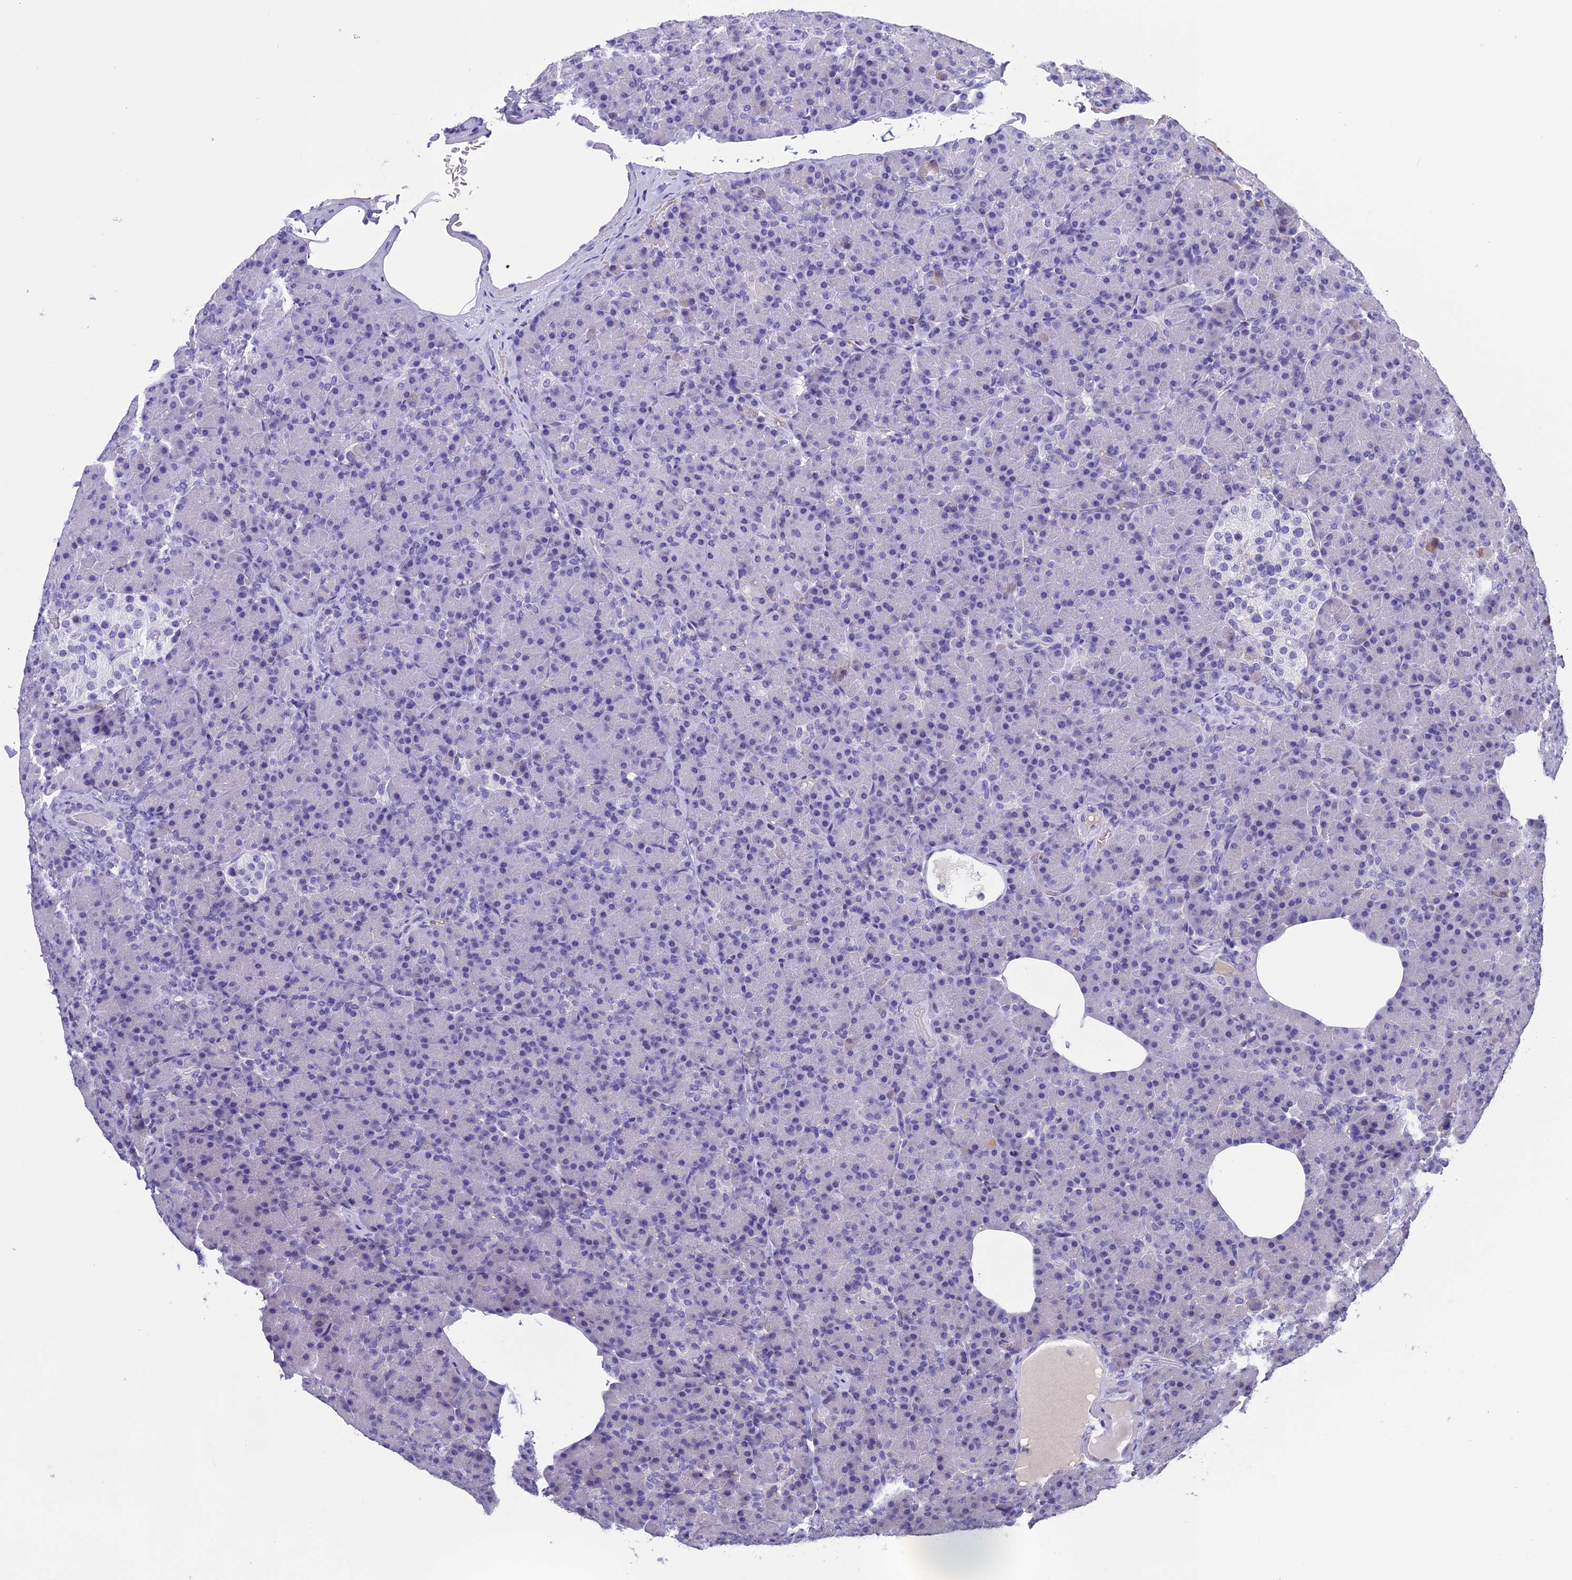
{"staining": {"intensity": "moderate", "quantity": "<25%", "location": "cytoplasmic/membranous"}, "tissue": "pancreas", "cell_type": "Exocrine glandular cells", "image_type": "normal", "snomed": [{"axis": "morphology", "description": "Normal tissue, NOS"}, {"axis": "topography", "description": "Pancreas"}], "caption": "Exocrine glandular cells reveal low levels of moderate cytoplasmic/membranous expression in approximately <25% of cells in benign pancreas.", "gene": "KNOP1", "patient": {"sex": "female", "age": 43}}